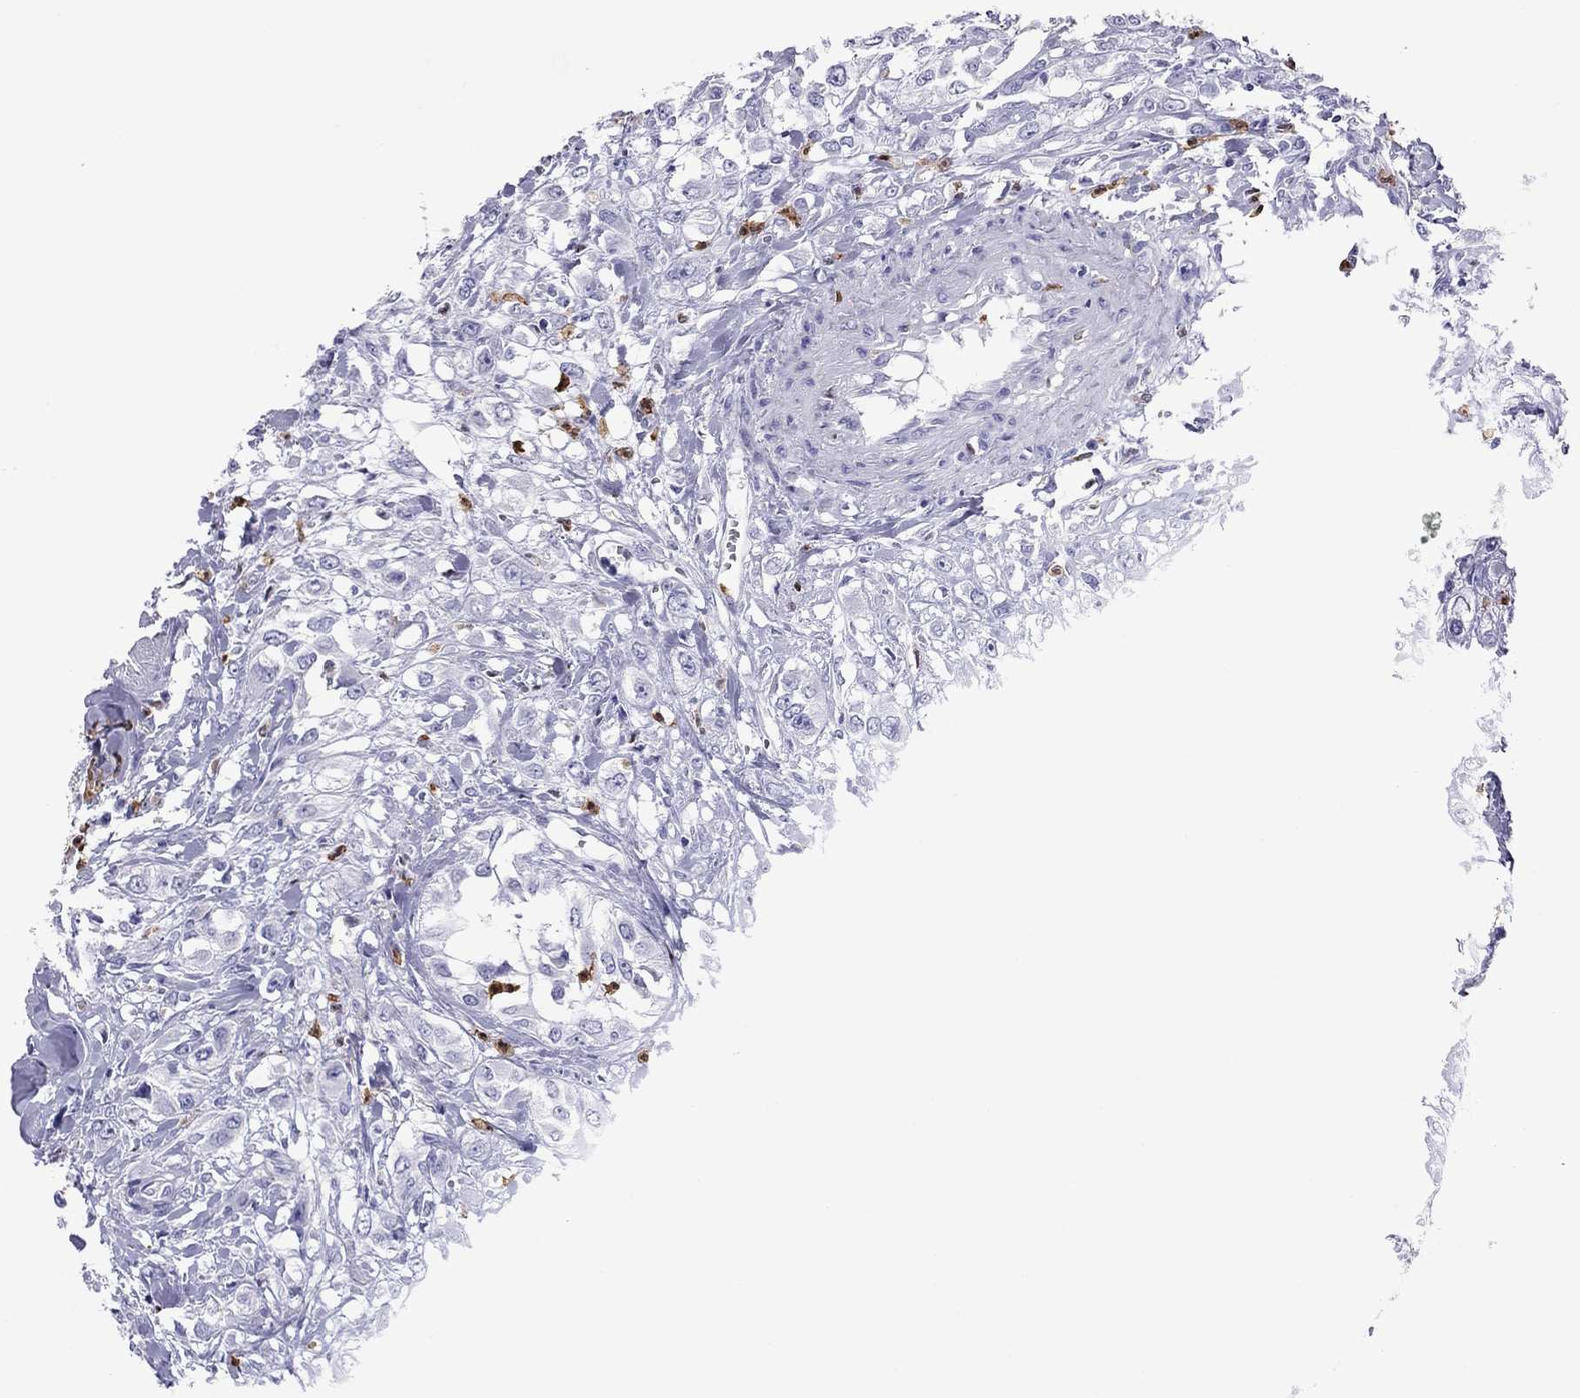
{"staining": {"intensity": "negative", "quantity": "none", "location": "none"}, "tissue": "urothelial cancer", "cell_type": "Tumor cells", "image_type": "cancer", "snomed": [{"axis": "morphology", "description": "Urothelial carcinoma, High grade"}, {"axis": "topography", "description": "Urinary bladder"}], "caption": "Tumor cells are negative for brown protein staining in urothelial cancer.", "gene": "SLAMF1", "patient": {"sex": "male", "age": 67}}